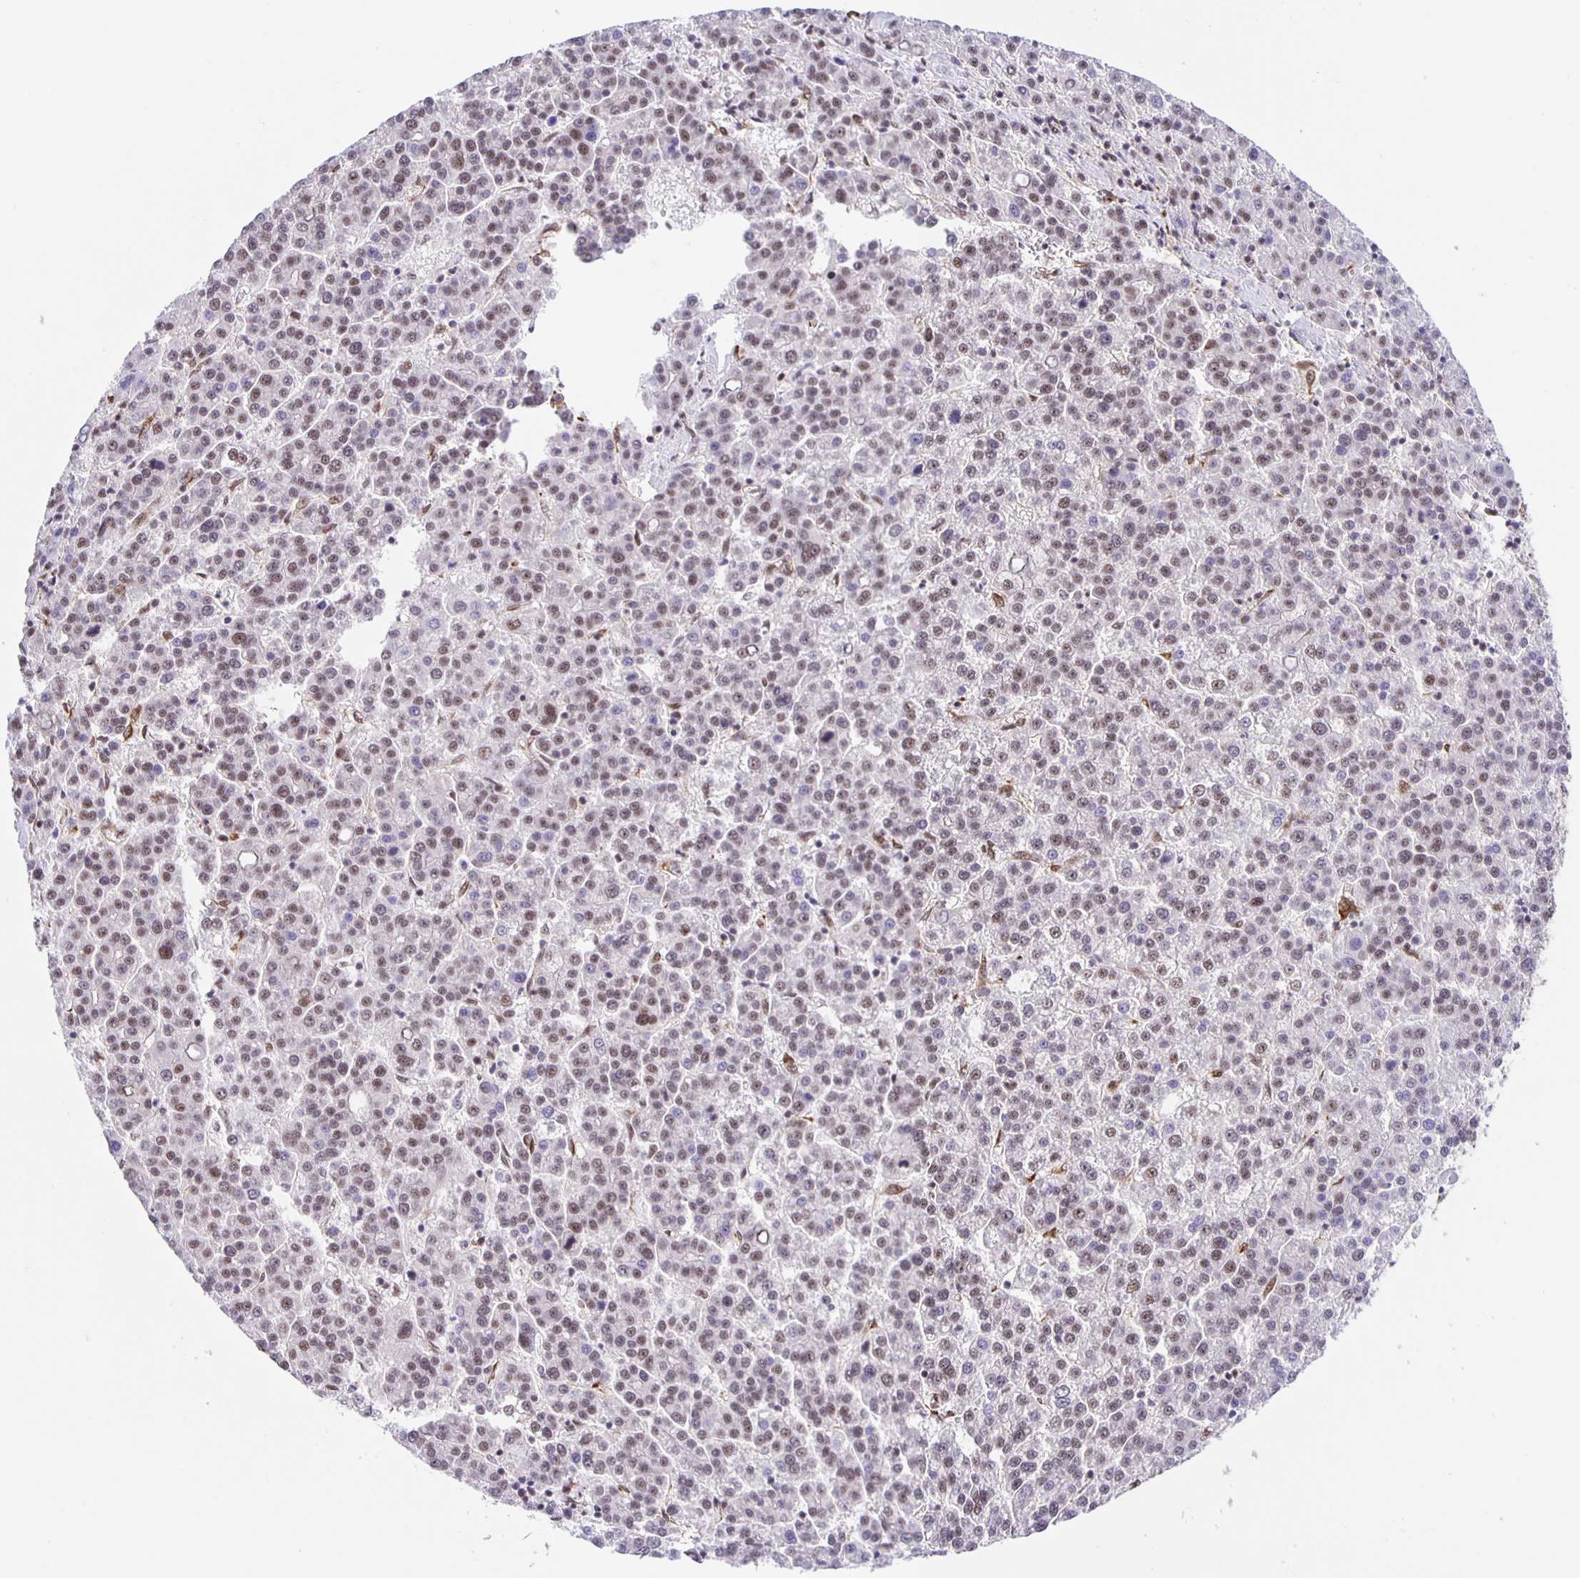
{"staining": {"intensity": "moderate", "quantity": "25%-75%", "location": "nuclear"}, "tissue": "liver cancer", "cell_type": "Tumor cells", "image_type": "cancer", "snomed": [{"axis": "morphology", "description": "Carcinoma, Hepatocellular, NOS"}, {"axis": "topography", "description": "Liver"}], "caption": "Protein expression by IHC shows moderate nuclear expression in approximately 25%-75% of tumor cells in liver hepatocellular carcinoma.", "gene": "ZRANB2", "patient": {"sex": "female", "age": 58}}